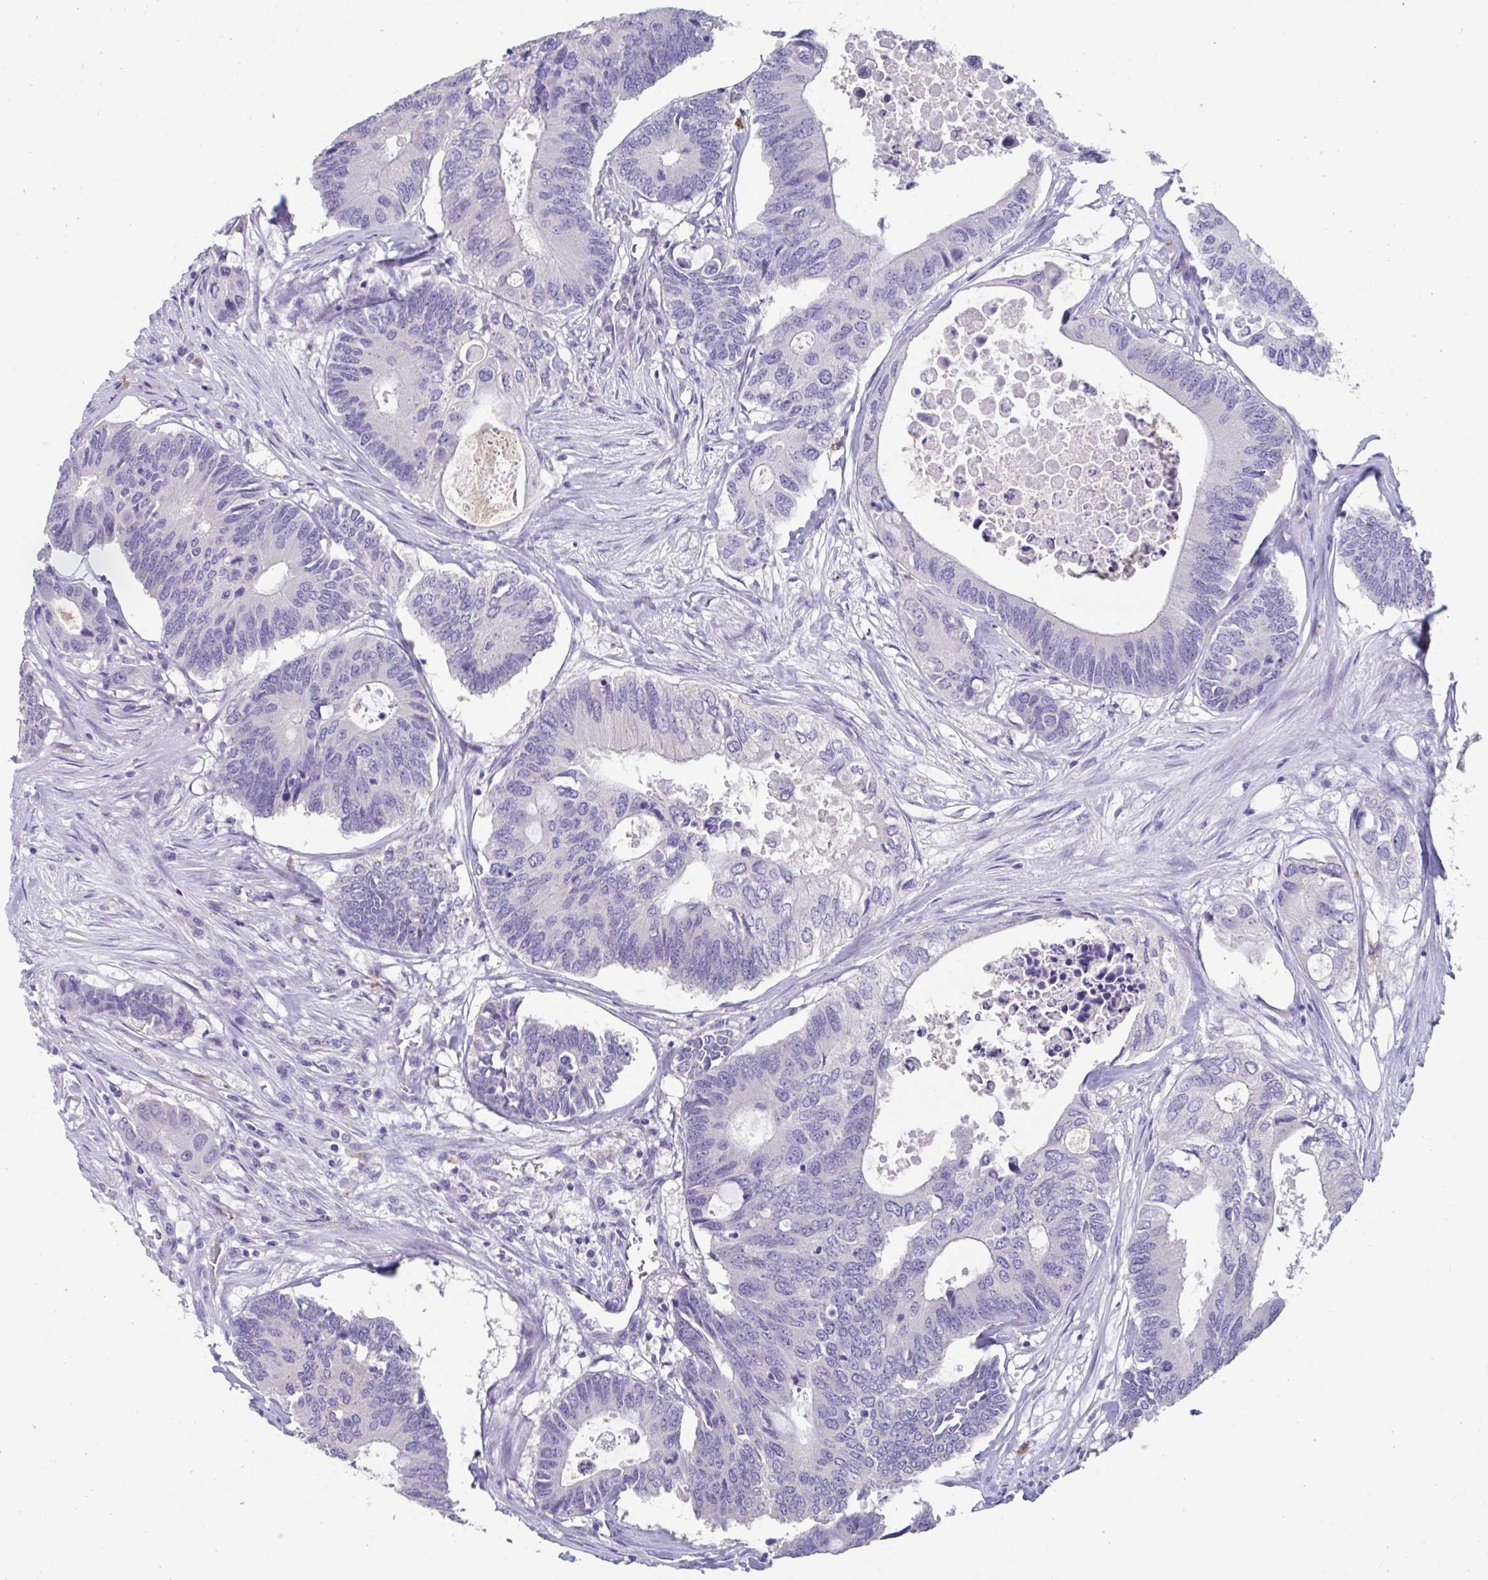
{"staining": {"intensity": "negative", "quantity": "none", "location": "none"}, "tissue": "colorectal cancer", "cell_type": "Tumor cells", "image_type": "cancer", "snomed": [{"axis": "morphology", "description": "Adenocarcinoma, NOS"}, {"axis": "topography", "description": "Colon"}], "caption": "This image is of adenocarcinoma (colorectal) stained with IHC to label a protein in brown with the nuclei are counter-stained blue. There is no expression in tumor cells.", "gene": "GPR162", "patient": {"sex": "male", "age": 71}}